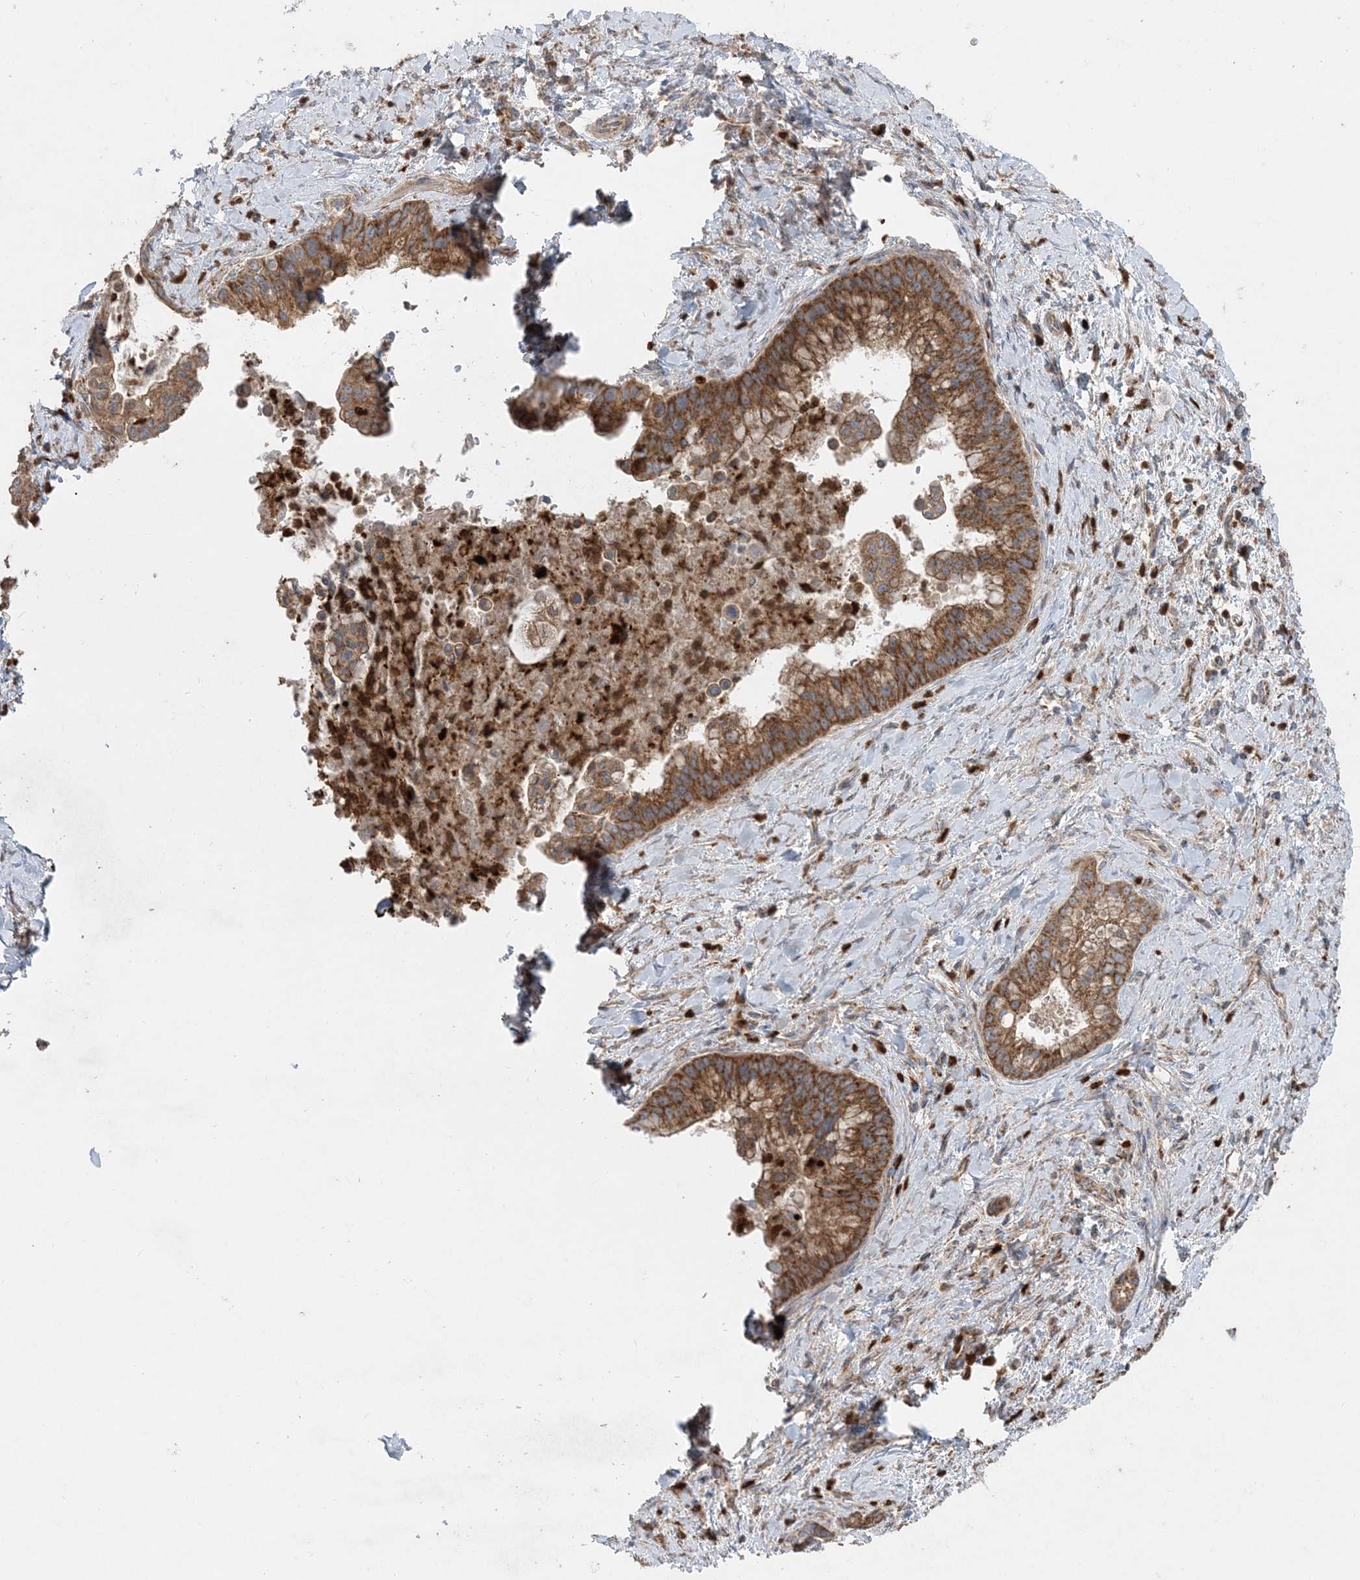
{"staining": {"intensity": "moderate", "quantity": ">75%", "location": "cytoplasmic/membranous"}, "tissue": "liver cancer", "cell_type": "Tumor cells", "image_type": "cancer", "snomed": [{"axis": "morphology", "description": "Cholangiocarcinoma"}, {"axis": "topography", "description": "Liver"}], "caption": "High-power microscopy captured an immunohistochemistry (IHC) photomicrograph of liver cancer, revealing moderate cytoplasmic/membranous positivity in about >75% of tumor cells.", "gene": "LRPPRC", "patient": {"sex": "female", "age": 54}}